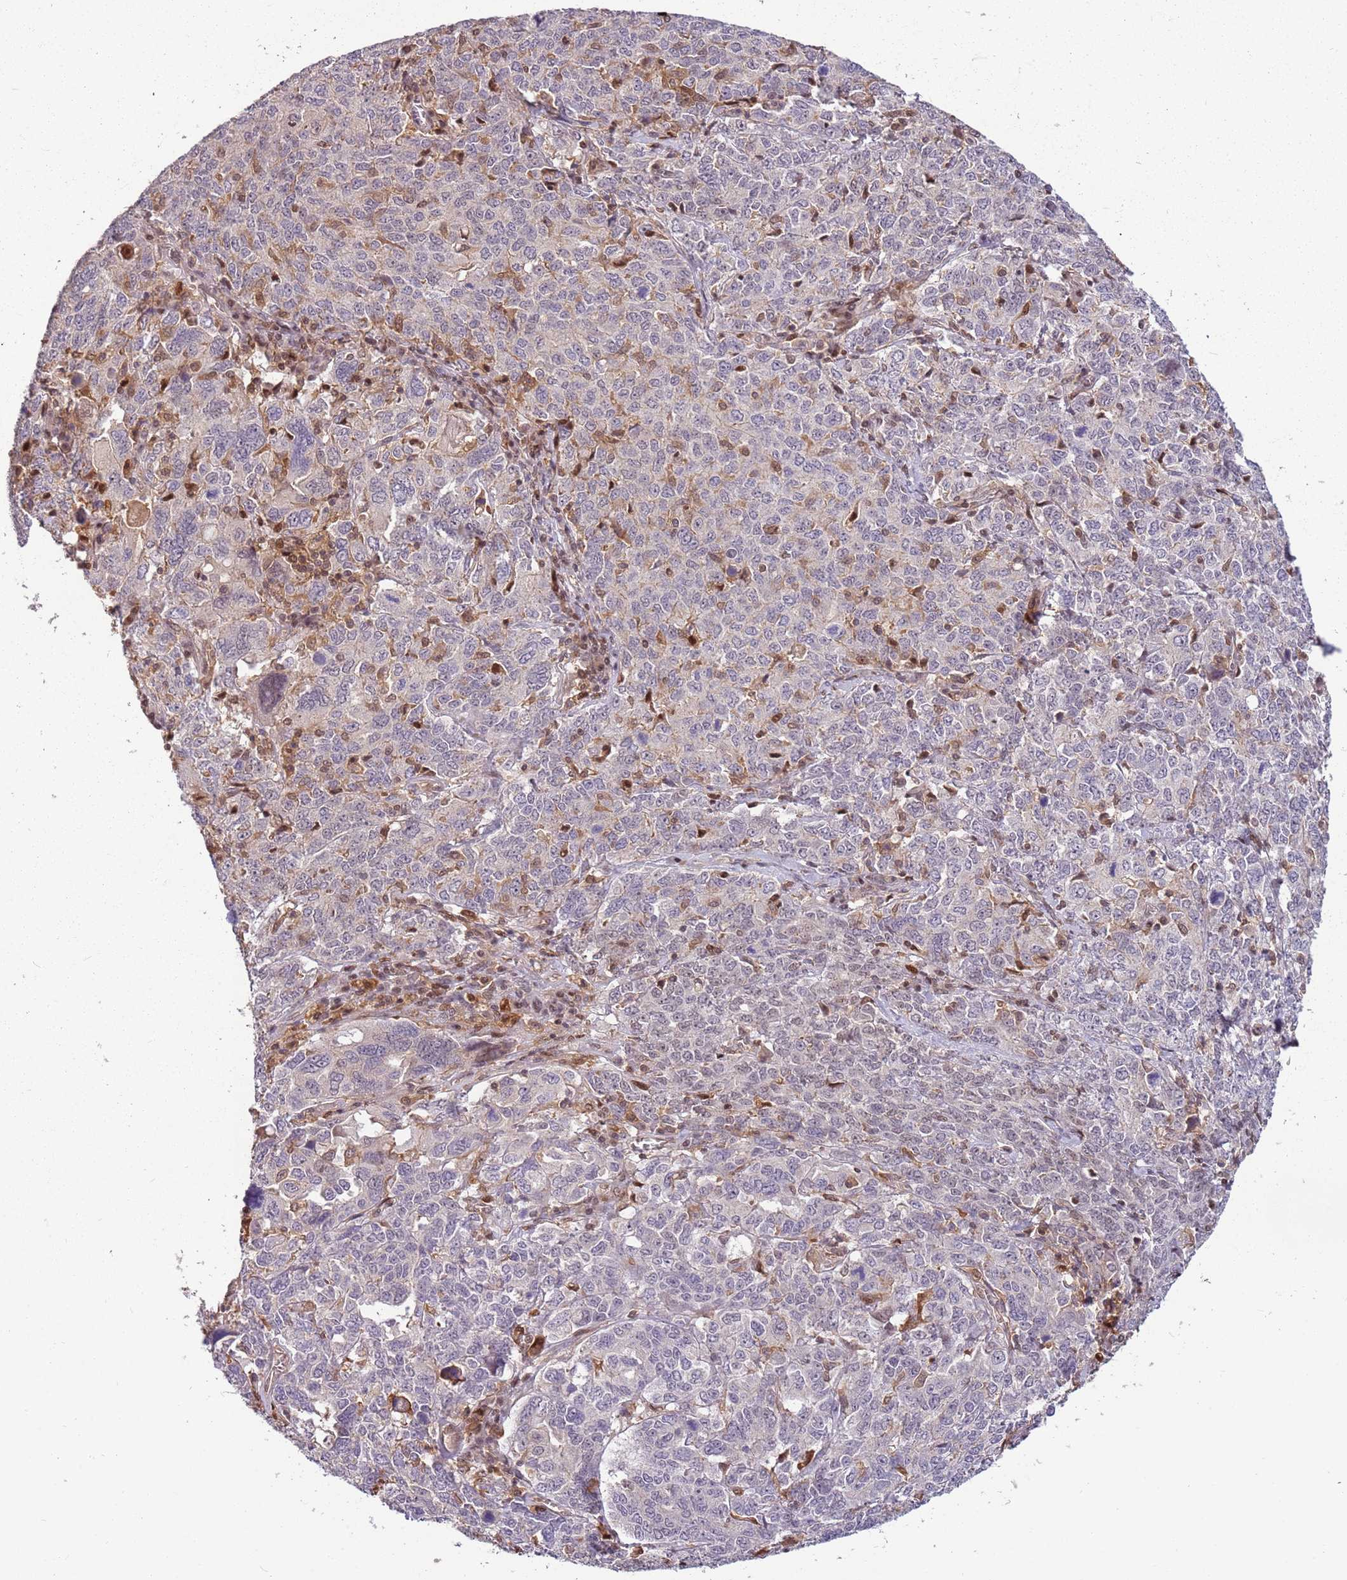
{"staining": {"intensity": "negative", "quantity": "none", "location": "none"}, "tissue": "ovarian cancer", "cell_type": "Tumor cells", "image_type": "cancer", "snomed": [{"axis": "morphology", "description": "Carcinoma, endometroid"}, {"axis": "topography", "description": "Ovary"}], "caption": "DAB (3,3'-diaminobenzidine) immunohistochemical staining of ovarian endometroid carcinoma demonstrates no significant positivity in tumor cells. Brightfield microscopy of IHC stained with DAB (brown) and hematoxylin (blue), captured at high magnification.", "gene": "GSTO2", "patient": {"sex": "female", "age": 62}}